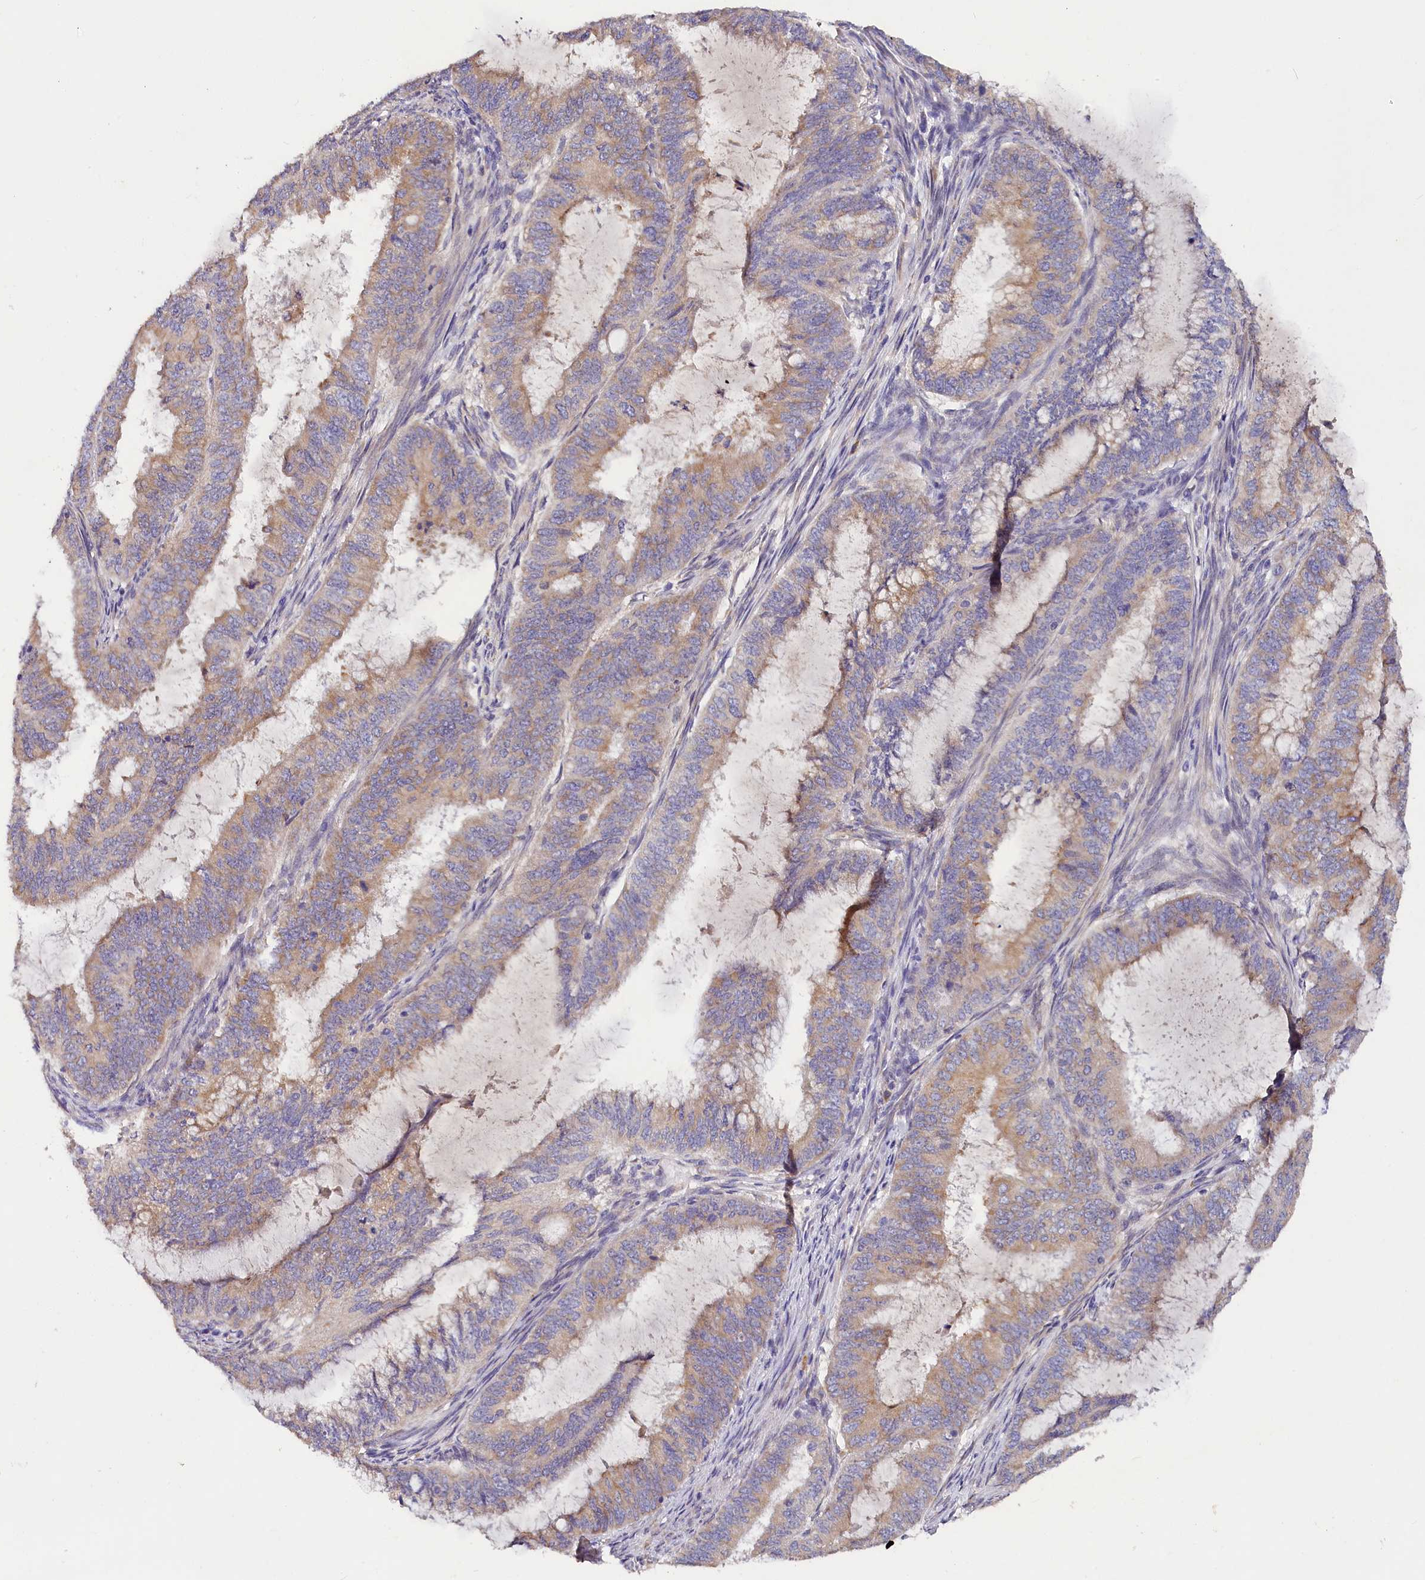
{"staining": {"intensity": "weak", "quantity": "25%-75%", "location": "cytoplasmic/membranous"}, "tissue": "endometrial cancer", "cell_type": "Tumor cells", "image_type": "cancer", "snomed": [{"axis": "morphology", "description": "Adenocarcinoma, NOS"}, {"axis": "topography", "description": "Endometrium"}], "caption": "Human adenocarcinoma (endometrial) stained with a brown dye demonstrates weak cytoplasmic/membranous positive positivity in approximately 25%-75% of tumor cells.", "gene": "ST7L", "patient": {"sex": "female", "age": 51}}